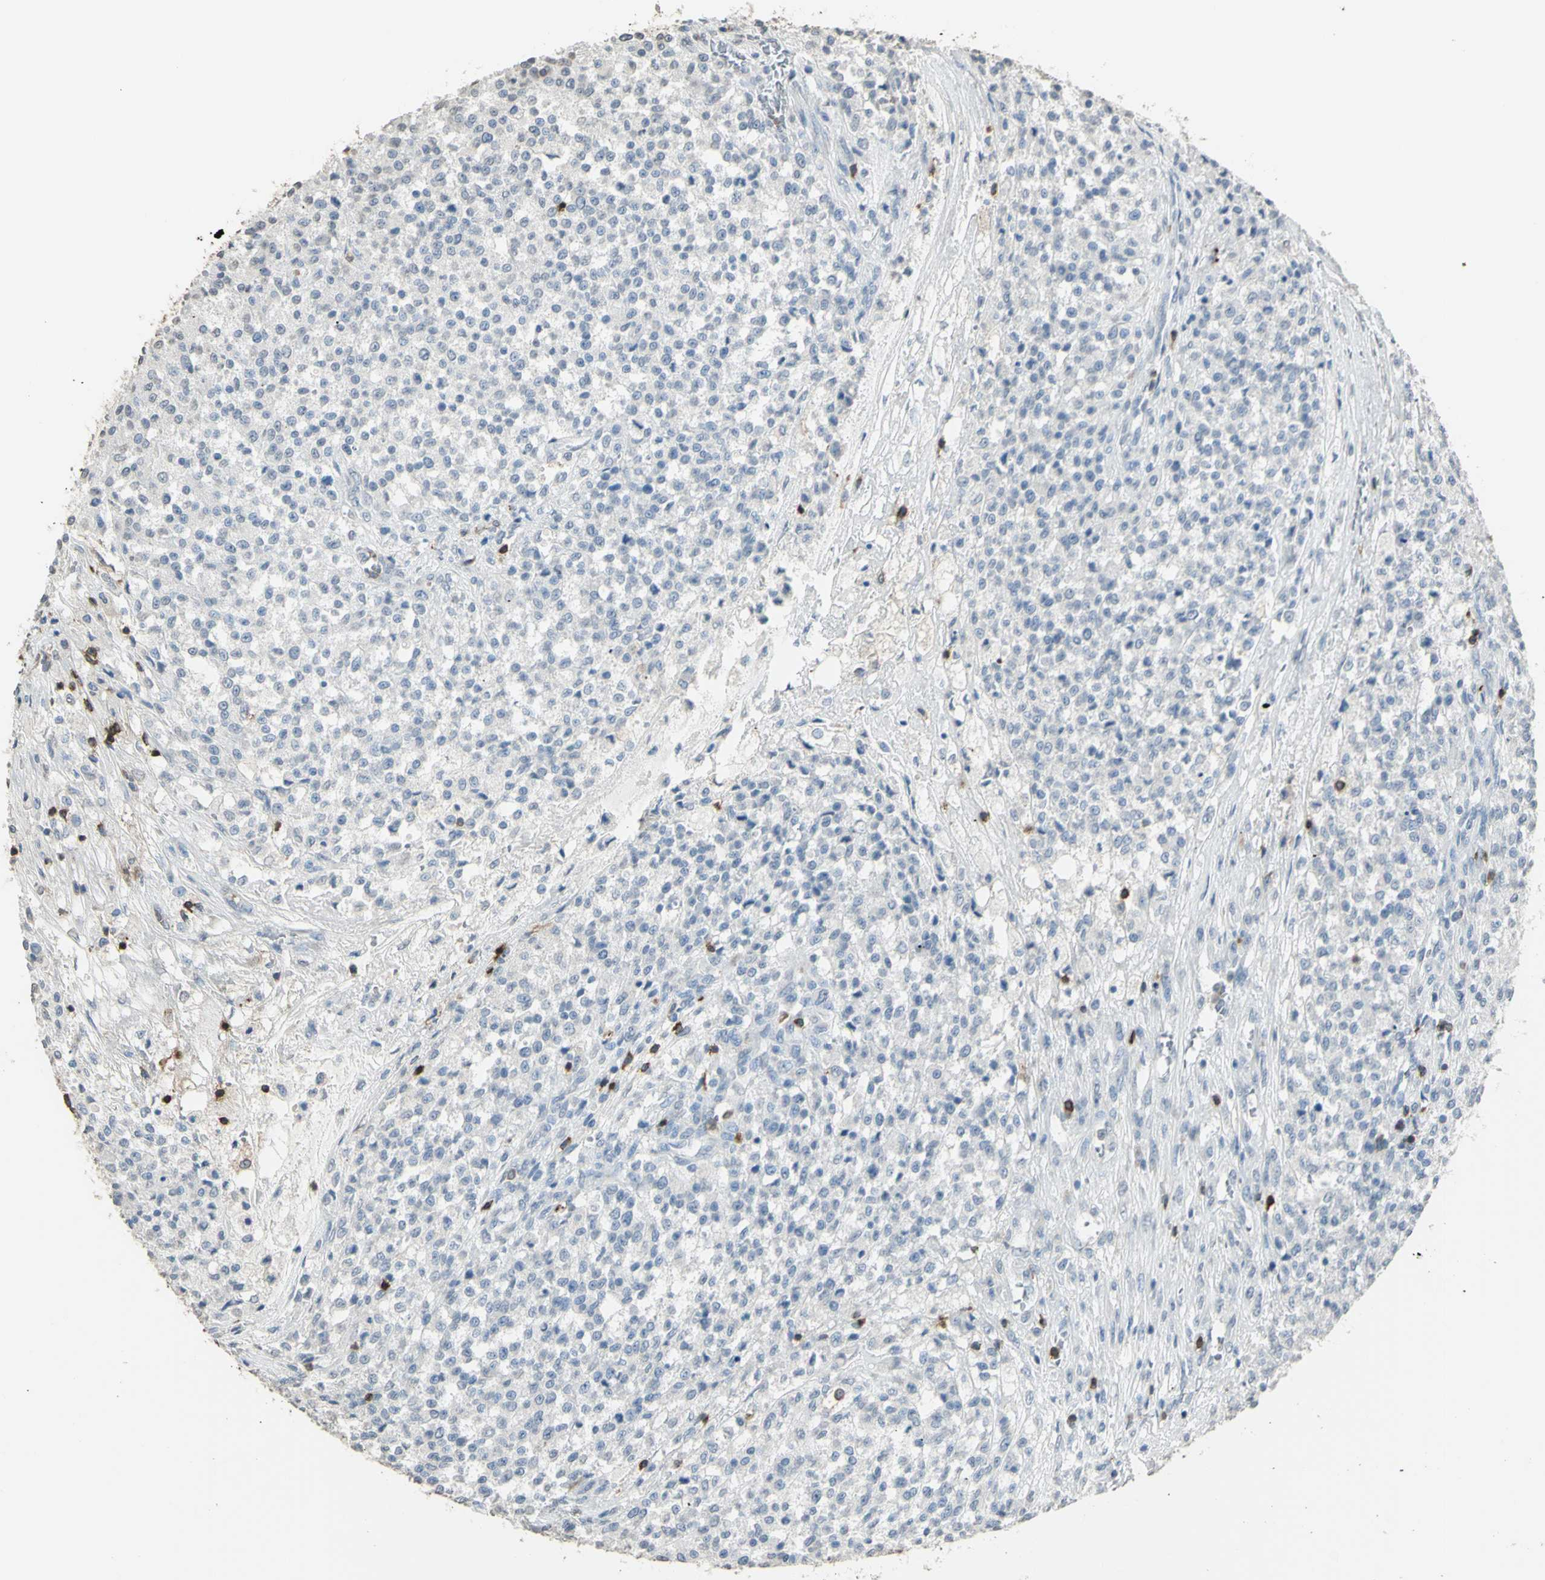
{"staining": {"intensity": "negative", "quantity": "none", "location": "none"}, "tissue": "testis cancer", "cell_type": "Tumor cells", "image_type": "cancer", "snomed": [{"axis": "morphology", "description": "Seminoma, NOS"}, {"axis": "topography", "description": "Testis"}], "caption": "A histopathology image of human testis cancer is negative for staining in tumor cells.", "gene": "PSTPIP1", "patient": {"sex": "male", "age": 59}}